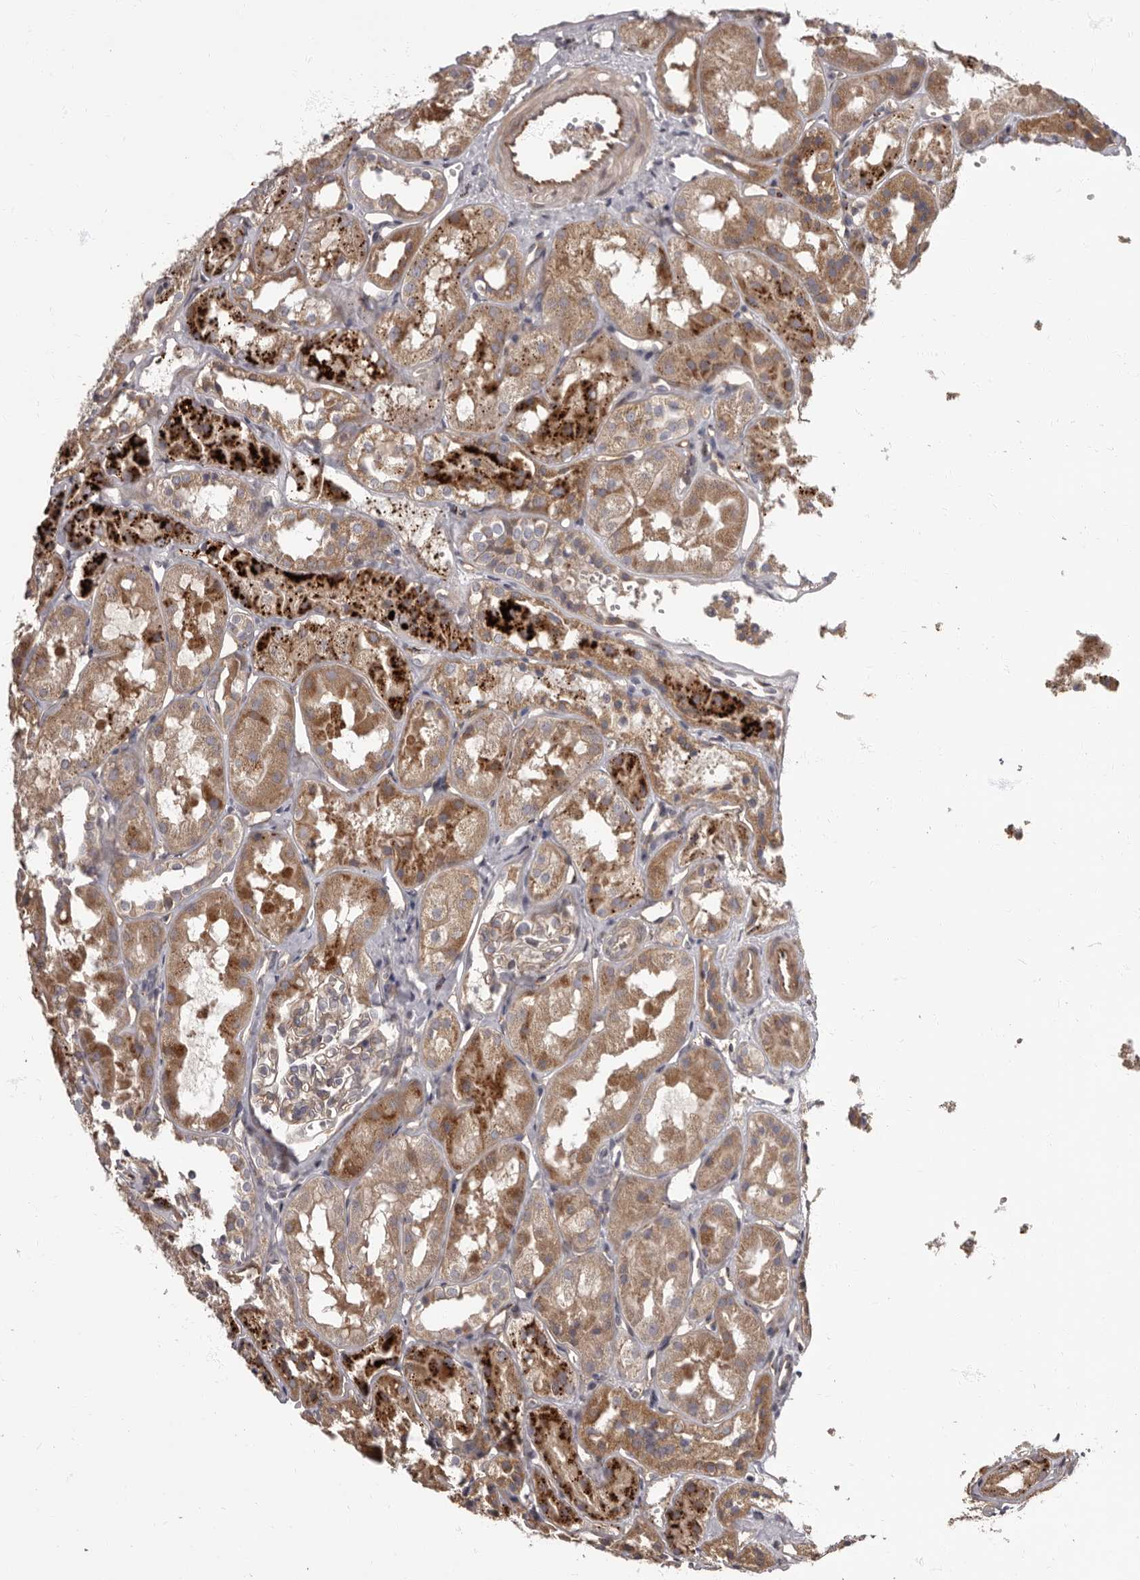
{"staining": {"intensity": "moderate", "quantity": ">75%", "location": "cytoplasmic/membranous"}, "tissue": "kidney", "cell_type": "Cells in glomeruli", "image_type": "normal", "snomed": [{"axis": "morphology", "description": "Normal tissue, NOS"}, {"axis": "topography", "description": "Kidney"}], "caption": "Protein expression analysis of unremarkable kidney displays moderate cytoplasmic/membranous staining in about >75% of cells in glomeruli.", "gene": "ADCY2", "patient": {"sex": "male", "age": 16}}